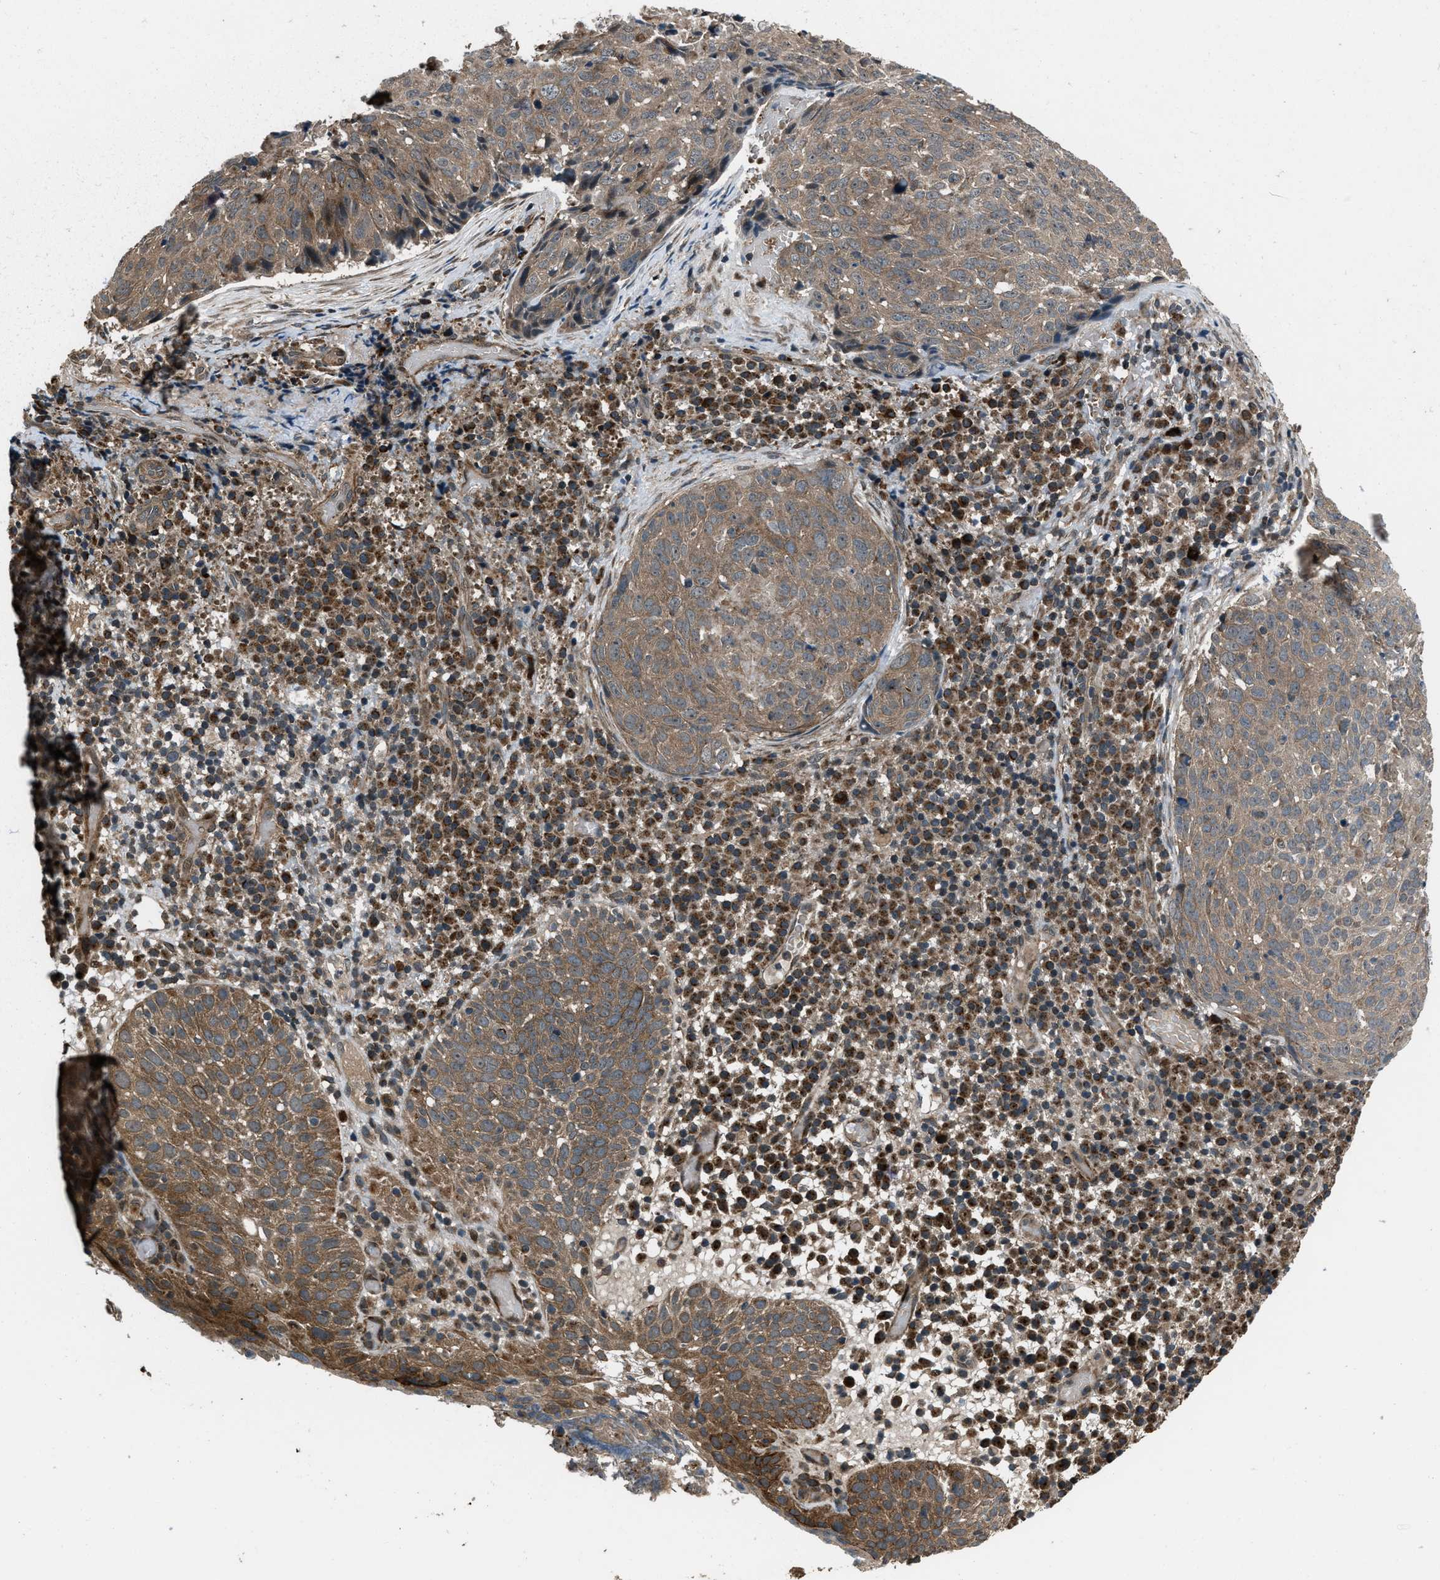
{"staining": {"intensity": "moderate", "quantity": ">75%", "location": "cytoplasmic/membranous,nuclear"}, "tissue": "skin cancer", "cell_type": "Tumor cells", "image_type": "cancer", "snomed": [{"axis": "morphology", "description": "Squamous cell carcinoma in situ, NOS"}, {"axis": "morphology", "description": "Squamous cell carcinoma, NOS"}, {"axis": "topography", "description": "Skin"}], "caption": "Moderate cytoplasmic/membranous and nuclear protein positivity is identified in about >75% of tumor cells in squamous cell carcinoma in situ (skin).", "gene": "IRAK4", "patient": {"sex": "male", "age": 93}}